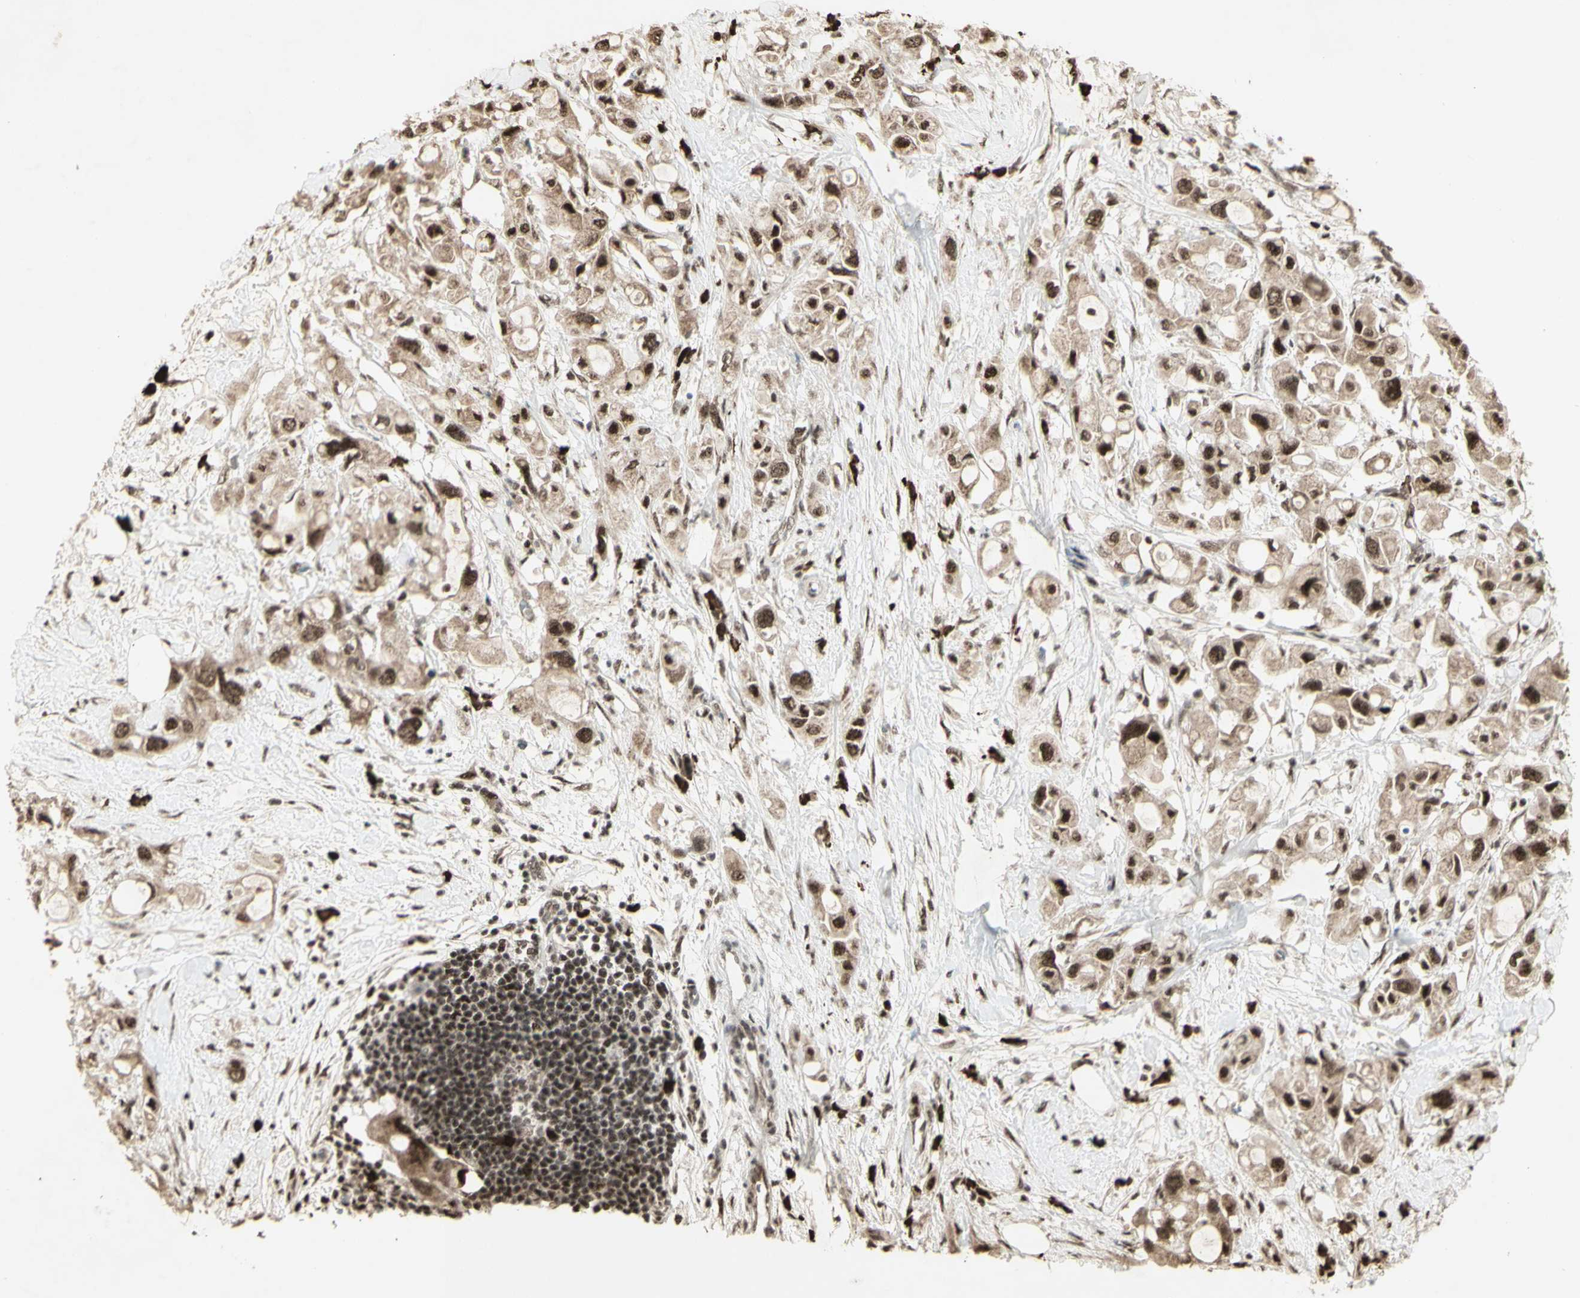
{"staining": {"intensity": "strong", "quantity": "25%-75%", "location": "nuclear"}, "tissue": "pancreatic cancer", "cell_type": "Tumor cells", "image_type": "cancer", "snomed": [{"axis": "morphology", "description": "Adenocarcinoma, NOS"}, {"axis": "topography", "description": "Pancreas"}], "caption": "Immunohistochemical staining of human adenocarcinoma (pancreatic) shows high levels of strong nuclear protein expression in about 25%-75% of tumor cells. Using DAB (3,3'-diaminobenzidine) (brown) and hematoxylin (blue) stains, captured at high magnification using brightfield microscopy.", "gene": "CCNT1", "patient": {"sex": "female", "age": 56}}